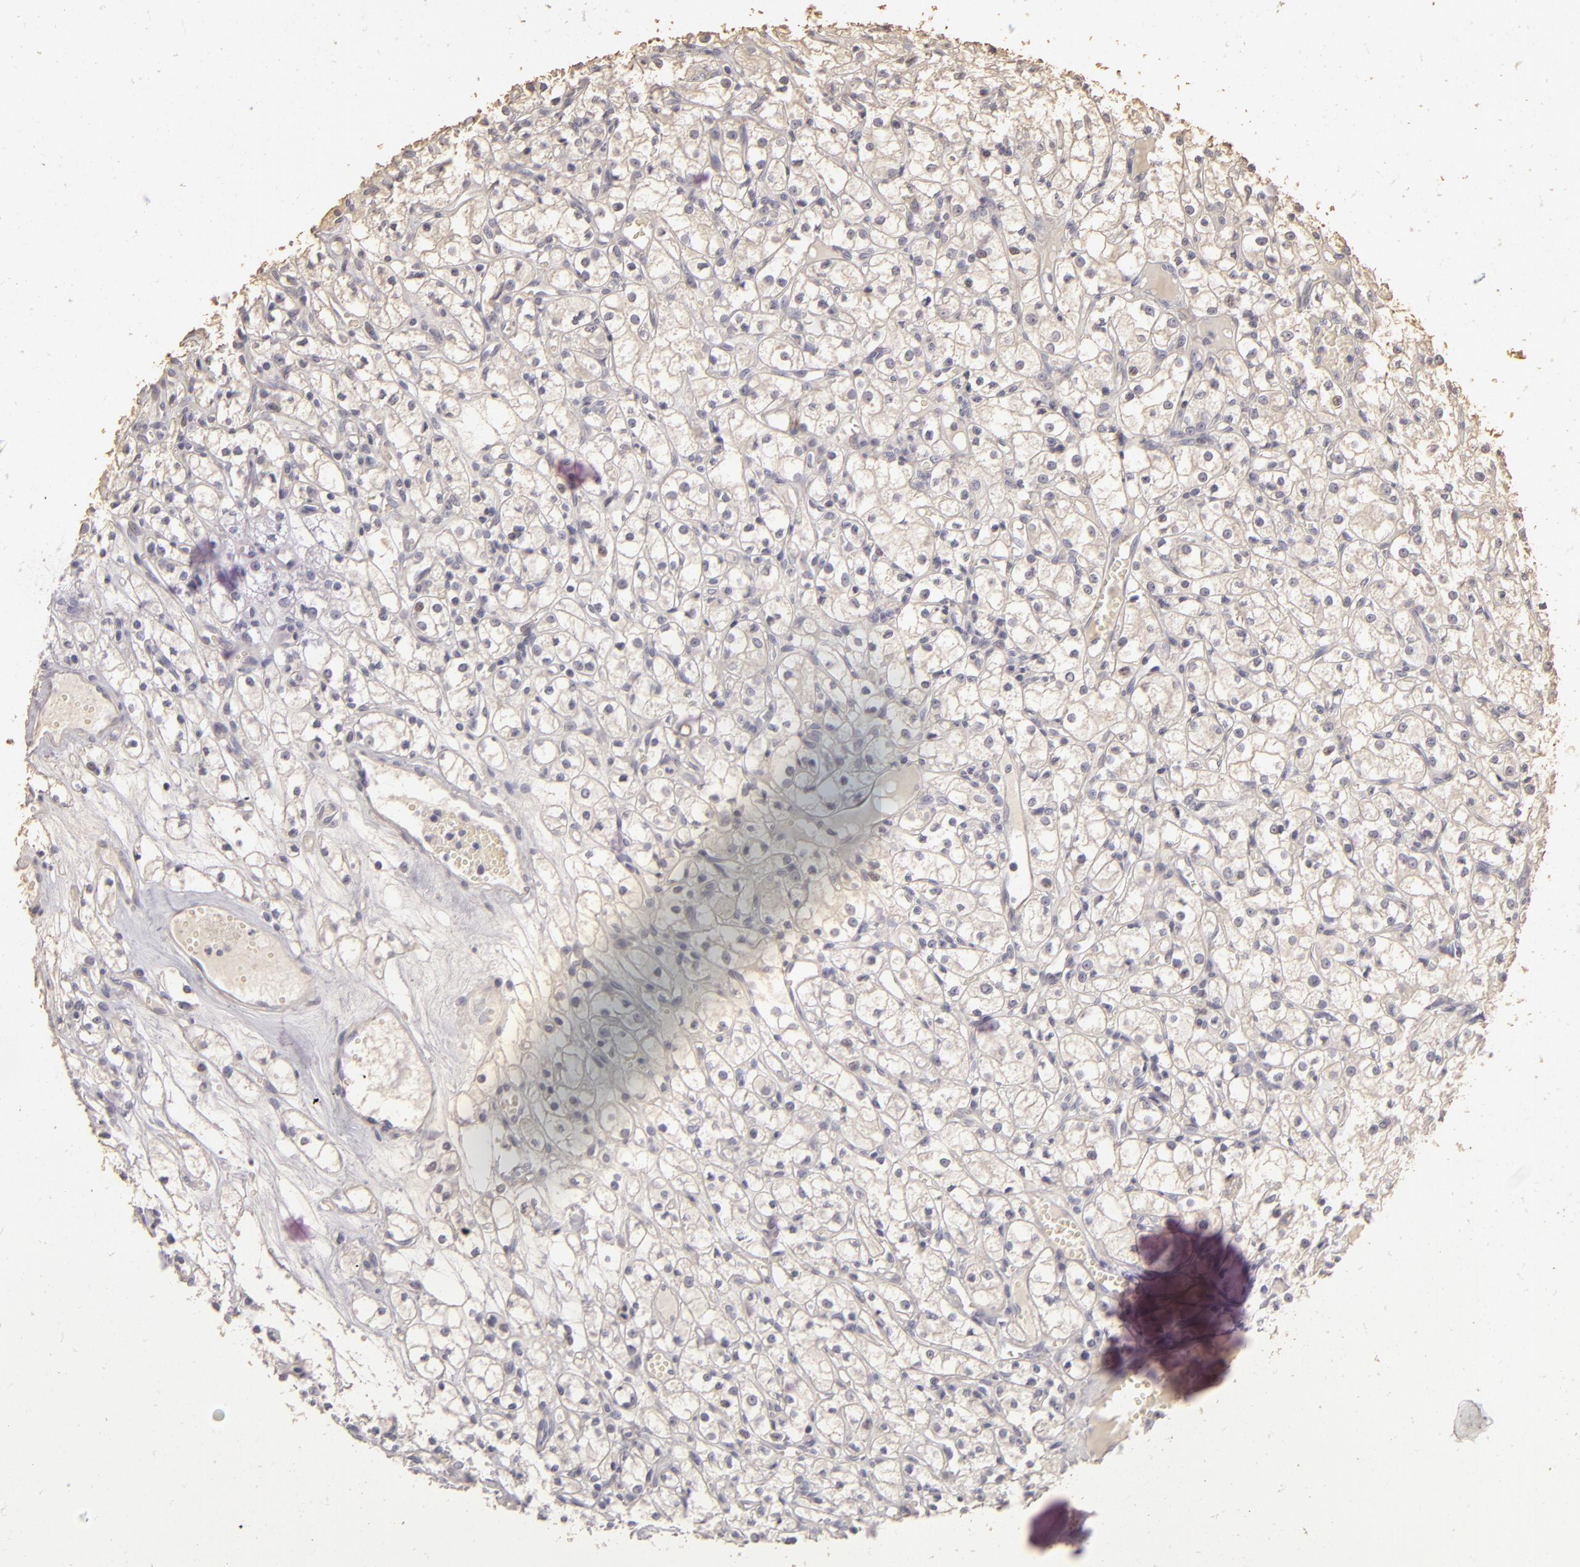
{"staining": {"intensity": "negative", "quantity": "none", "location": "none"}, "tissue": "renal cancer", "cell_type": "Tumor cells", "image_type": "cancer", "snomed": [{"axis": "morphology", "description": "Adenocarcinoma, NOS"}, {"axis": "topography", "description": "Kidney"}], "caption": "Immunohistochemical staining of renal cancer displays no significant expression in tumor cells. (DAB (3,3'-diaminobenzidine) IHC visualized using brightfield microscopy, high magnification).", "gene": "BCL2L13", "patient": {"sex": "male", "age": 61}}